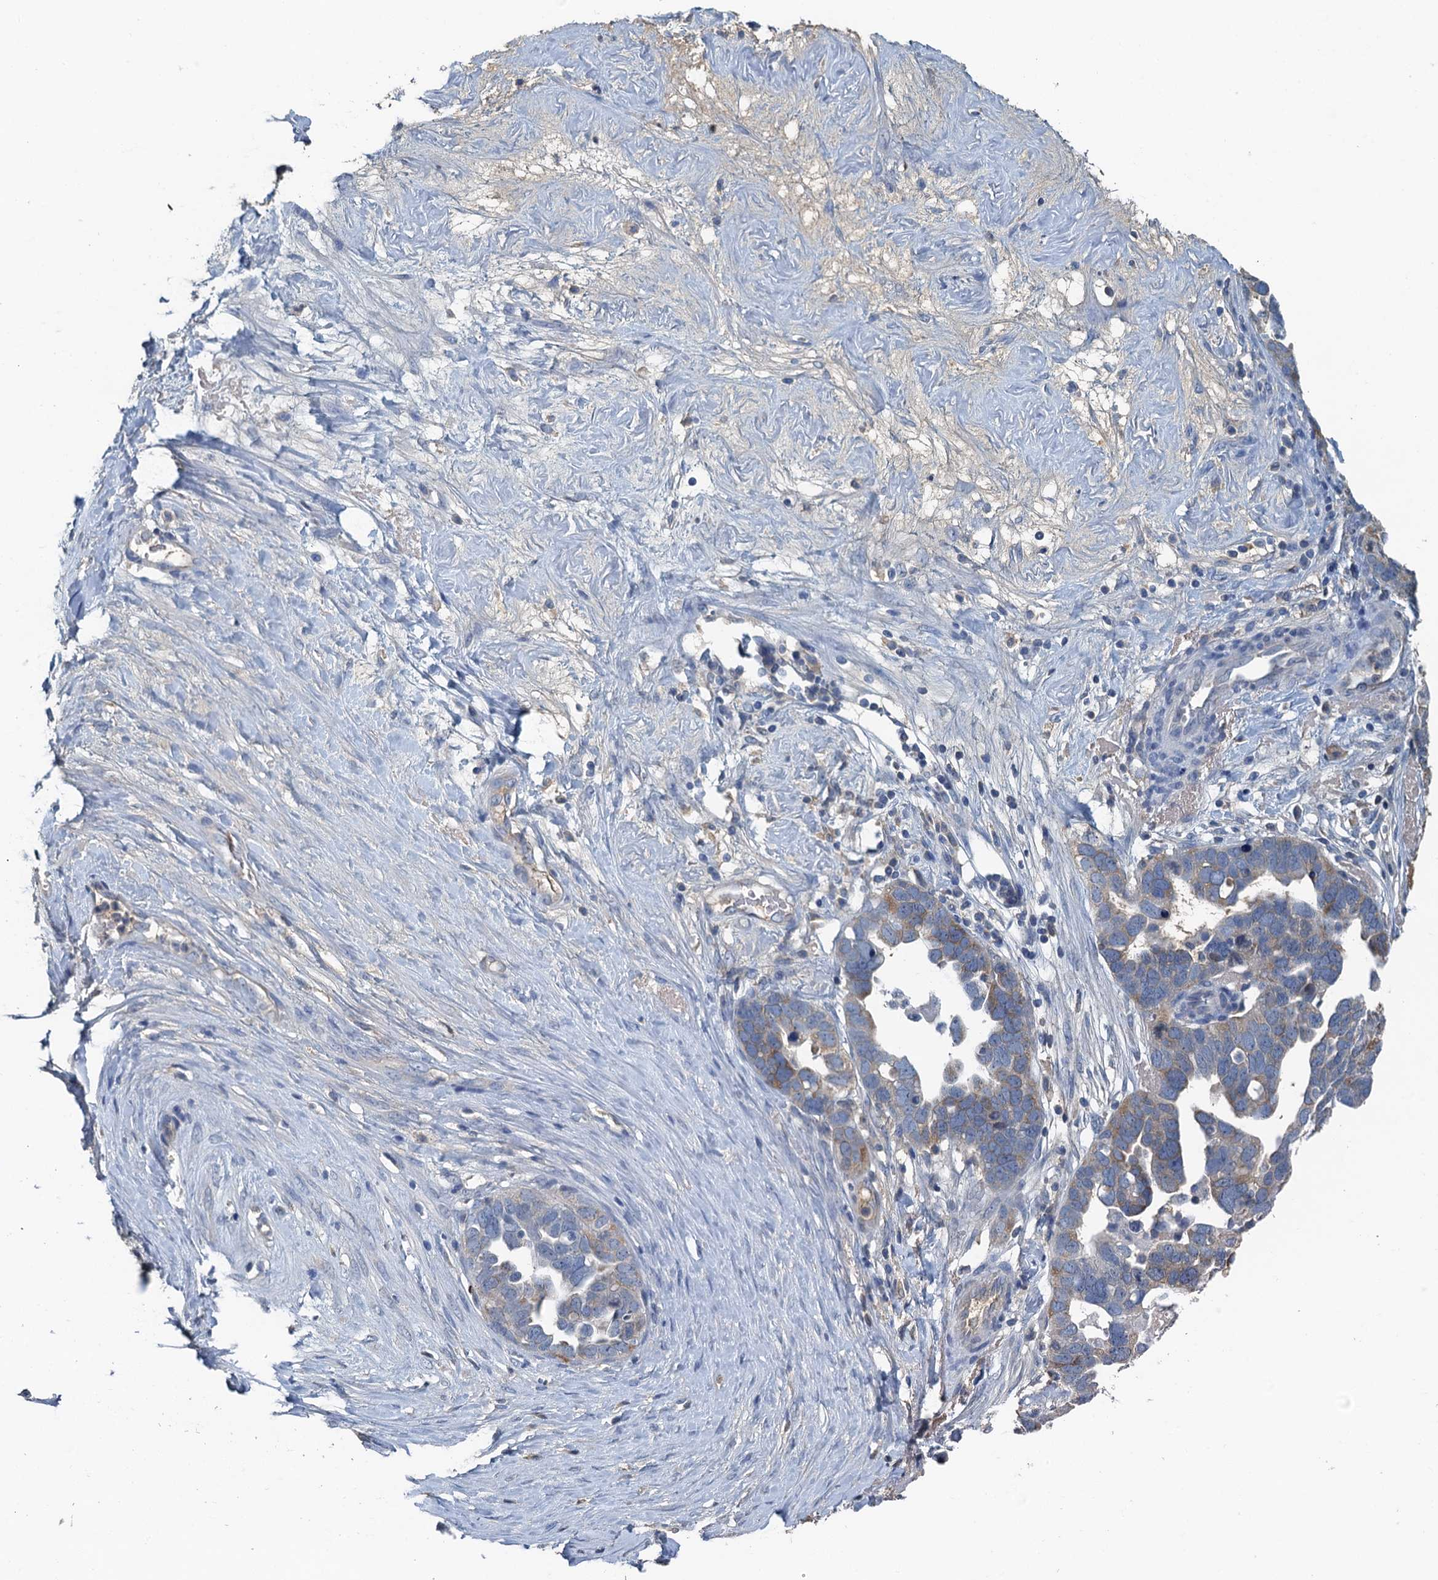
{"staining": {"intensity": "weak", "quantity": "<25%", "location": "cytoplasmic/membranous"}, "tissue": "ovarian cancer", "cell_type": "Tumor cells", "image_type": "cancer", "snomed": [{"axis": "morphology", "description": "Cystadenocarcinoma, serous, NOS"}, {"axis": "topography", "description": "Ovary"}], "caption": "IHC histopathology image of neoplastic tissue: ovarian serous cystadenocarcinoma stained with DAB demonstrates no significant protein staining in tumor cells. (DAB (3,3'-diaminobenzidine) immunohistochemistry with hematoxylin counter stain).", "gene": "LSM14B", "patient": {"sex": "female", "age": 54}}